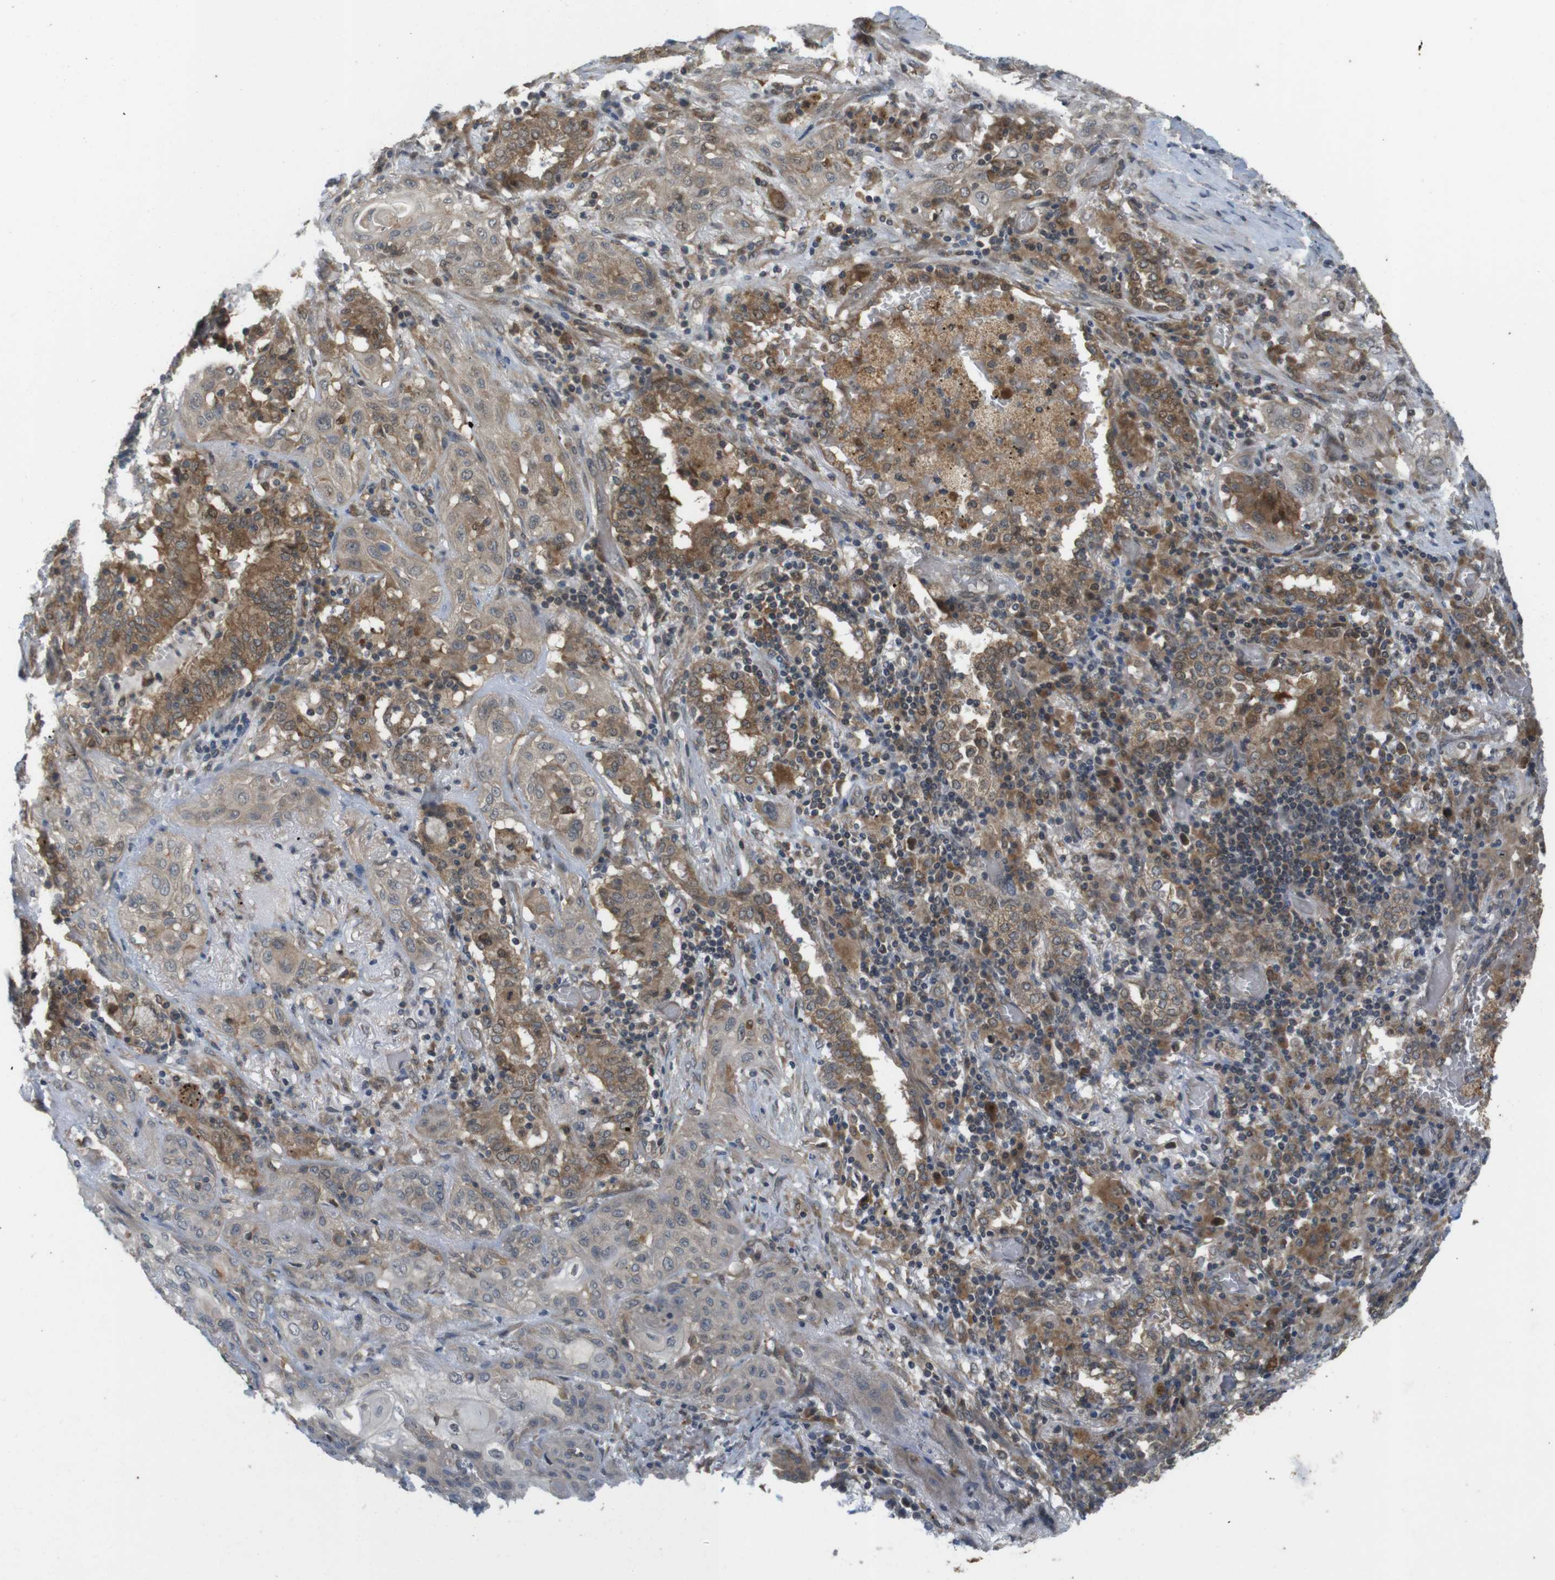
{"staining": {"intensity": "moderate", "quantity": "25%-75%", "location": "cytoplasmic/membranous"}, "tissue": "lung cancer", "cell_type": "Tumor cells", "image_type": "cancer", "snomed": [{"axis": "morphology", "description": "Squamous cell carcinoma, NOS"}, {"axis": "topography", "description": "Lung"}], "caption": "The histopathology image displays staining of lung cancer (squamous cell carcinoma), revealing moderate cytoplasmic/membranous protein staining (brown color) within tumor cells.", "gene": "RNF130", "patient": {"sex": "female", "age": 47}}